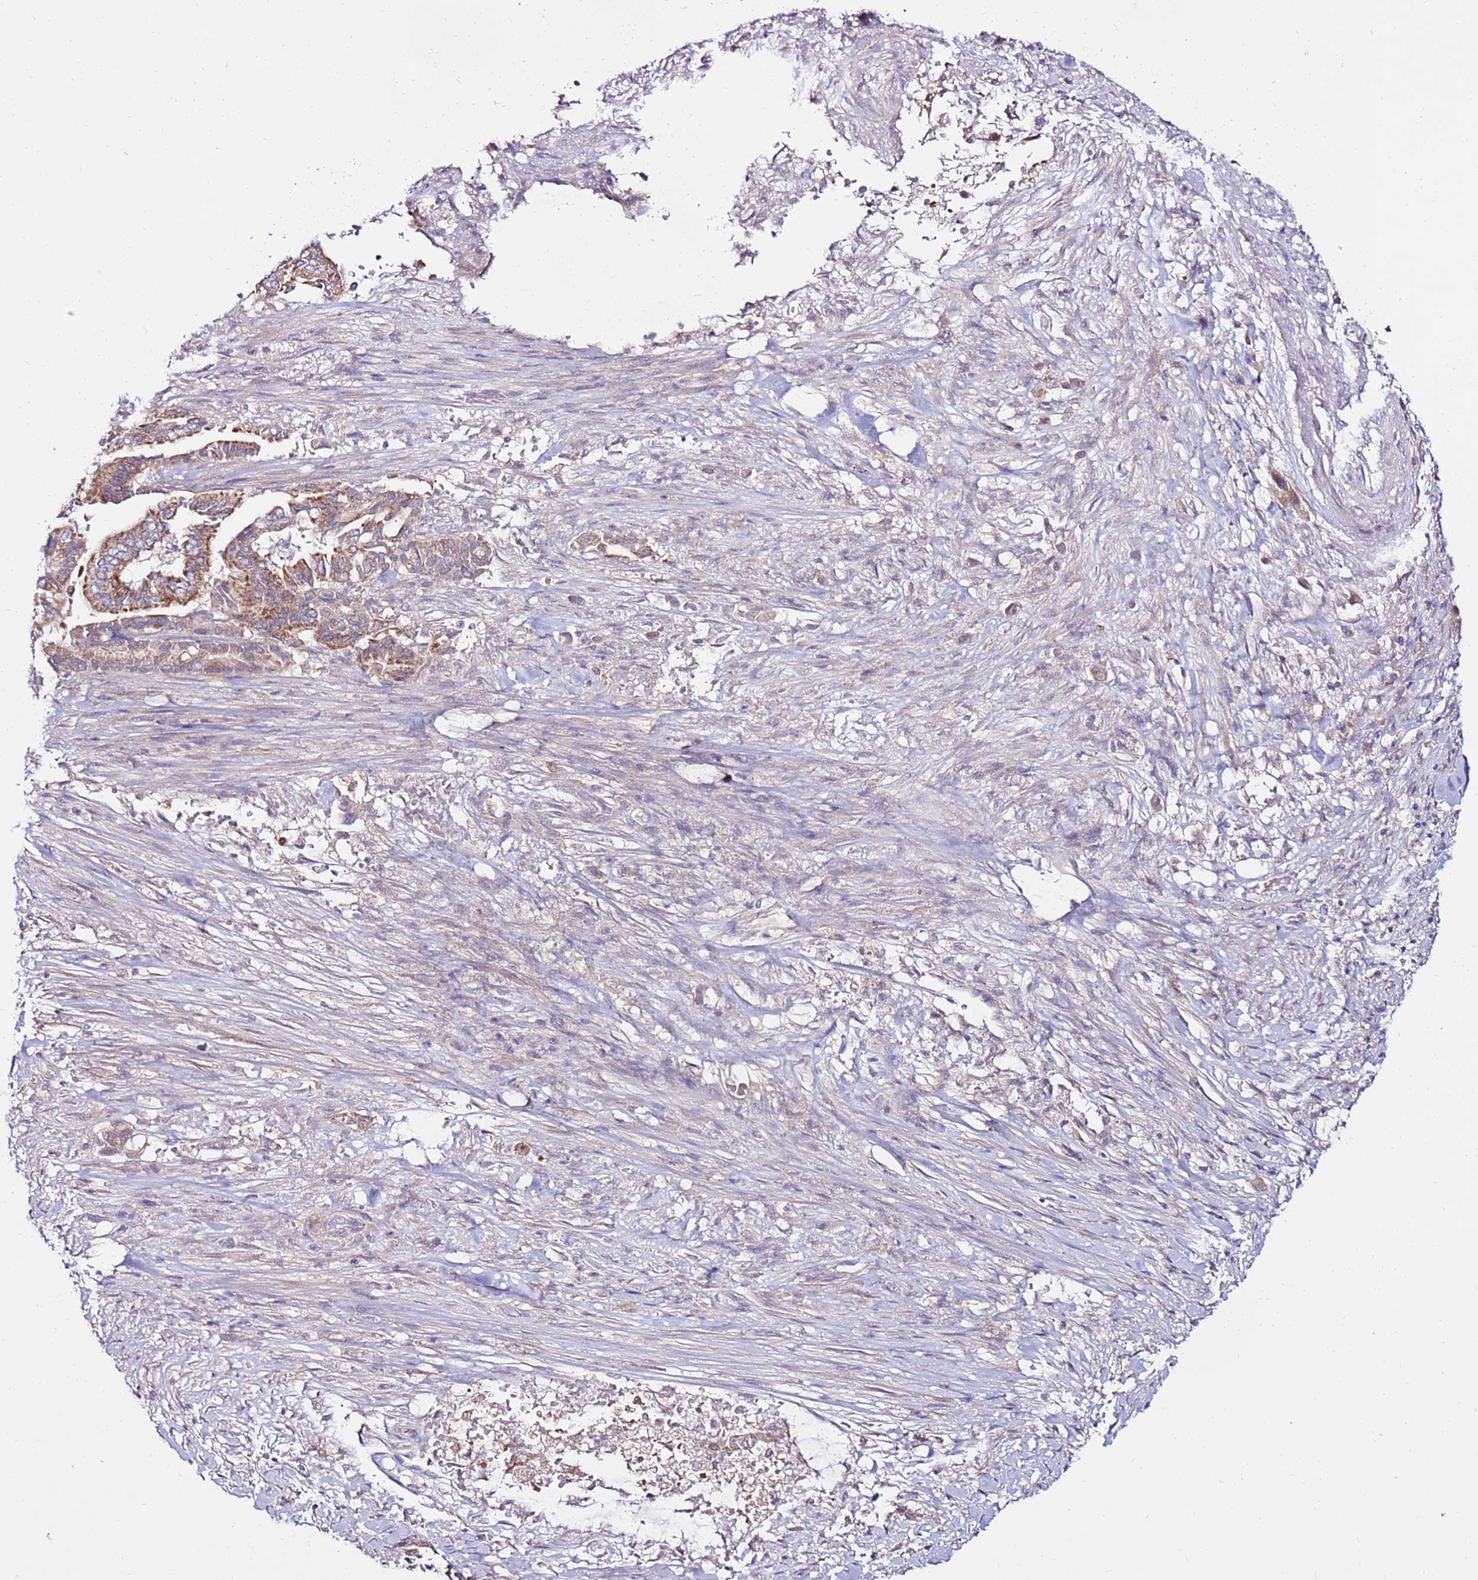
{"staining": {"intensity": "moderate", "quantity": ">75%", "location": "cytoplasmic/membranous"}, "tissue": "pancreatic cancer", "cell_type": "Tumor cells", "image_type": "cancer", "snomed": [{"axis": "morphology", "description": "Adenocarcinoma, NOS"}, {"axis": "topography", "description": "Pancreas"}], "caption": "Pancreatic cancer (adenocarcinoma) tissue shows moderate cytoplasmic/membranous staining in about >75% of tumor cells, visualized by immunohistochemistry.", "gene": "SLC44A4", "patient": {"sex": "male", "age": 68}}